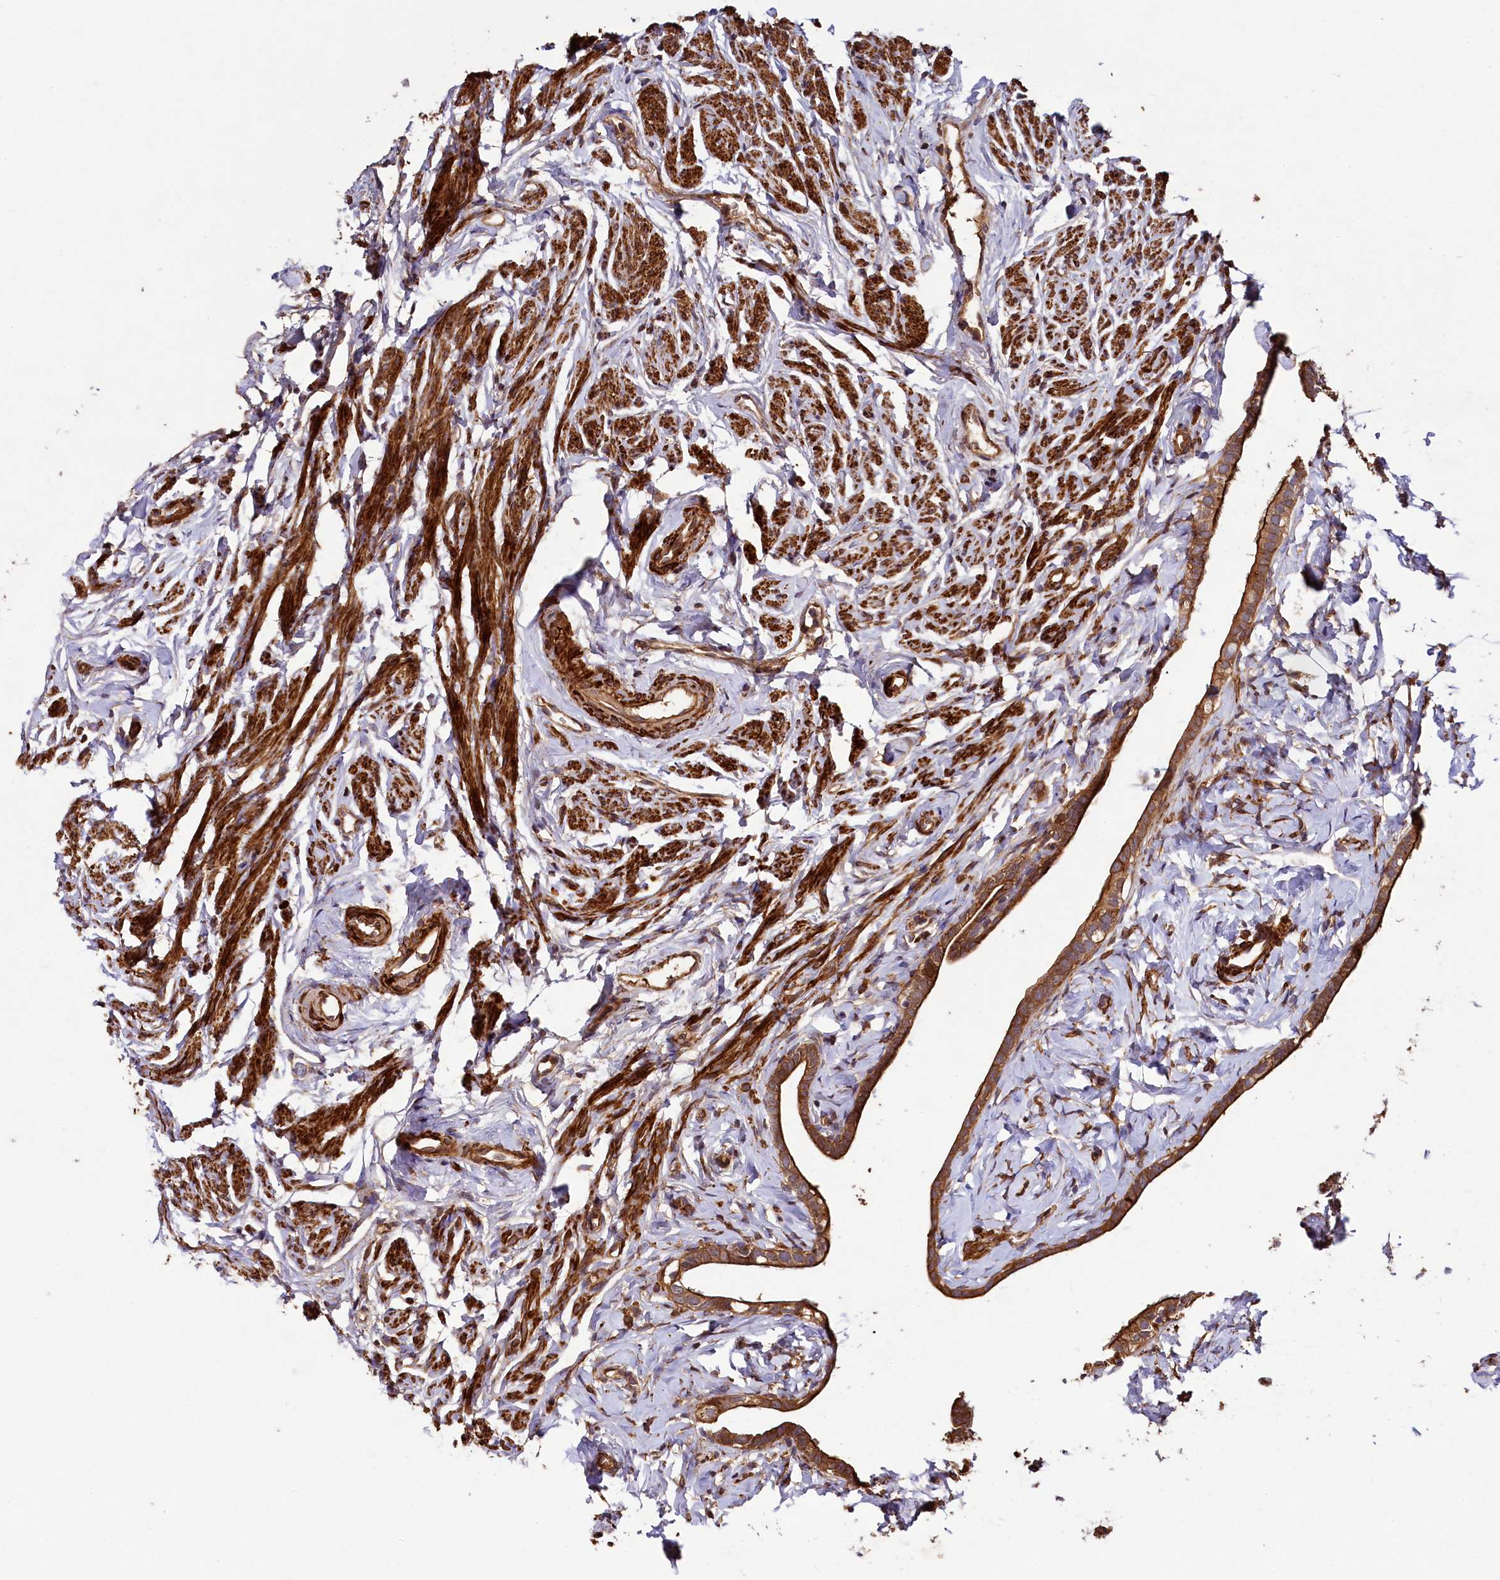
{"staining": {"intensity": "strong", "quantity": ">75%", "location": "cytoplasmic/membranous"}, "tissue": "fallopian tube", "cell_type": "Glandular cells", "image_type": "normal", "snomed": [{"axis": "morphology", "description": "Normal tissue, NOS"}, {"axis": "topography", "description": "Fallopian tube"}], "caption": "Brown immunohistochemical staining in unremarkable fallopian tube reveals strong cytoplasmic/membranous staining in approximately >75% of glandular cells.", "gene": "CCDC102A", "patient": {"sex": "female", "age": 66}}